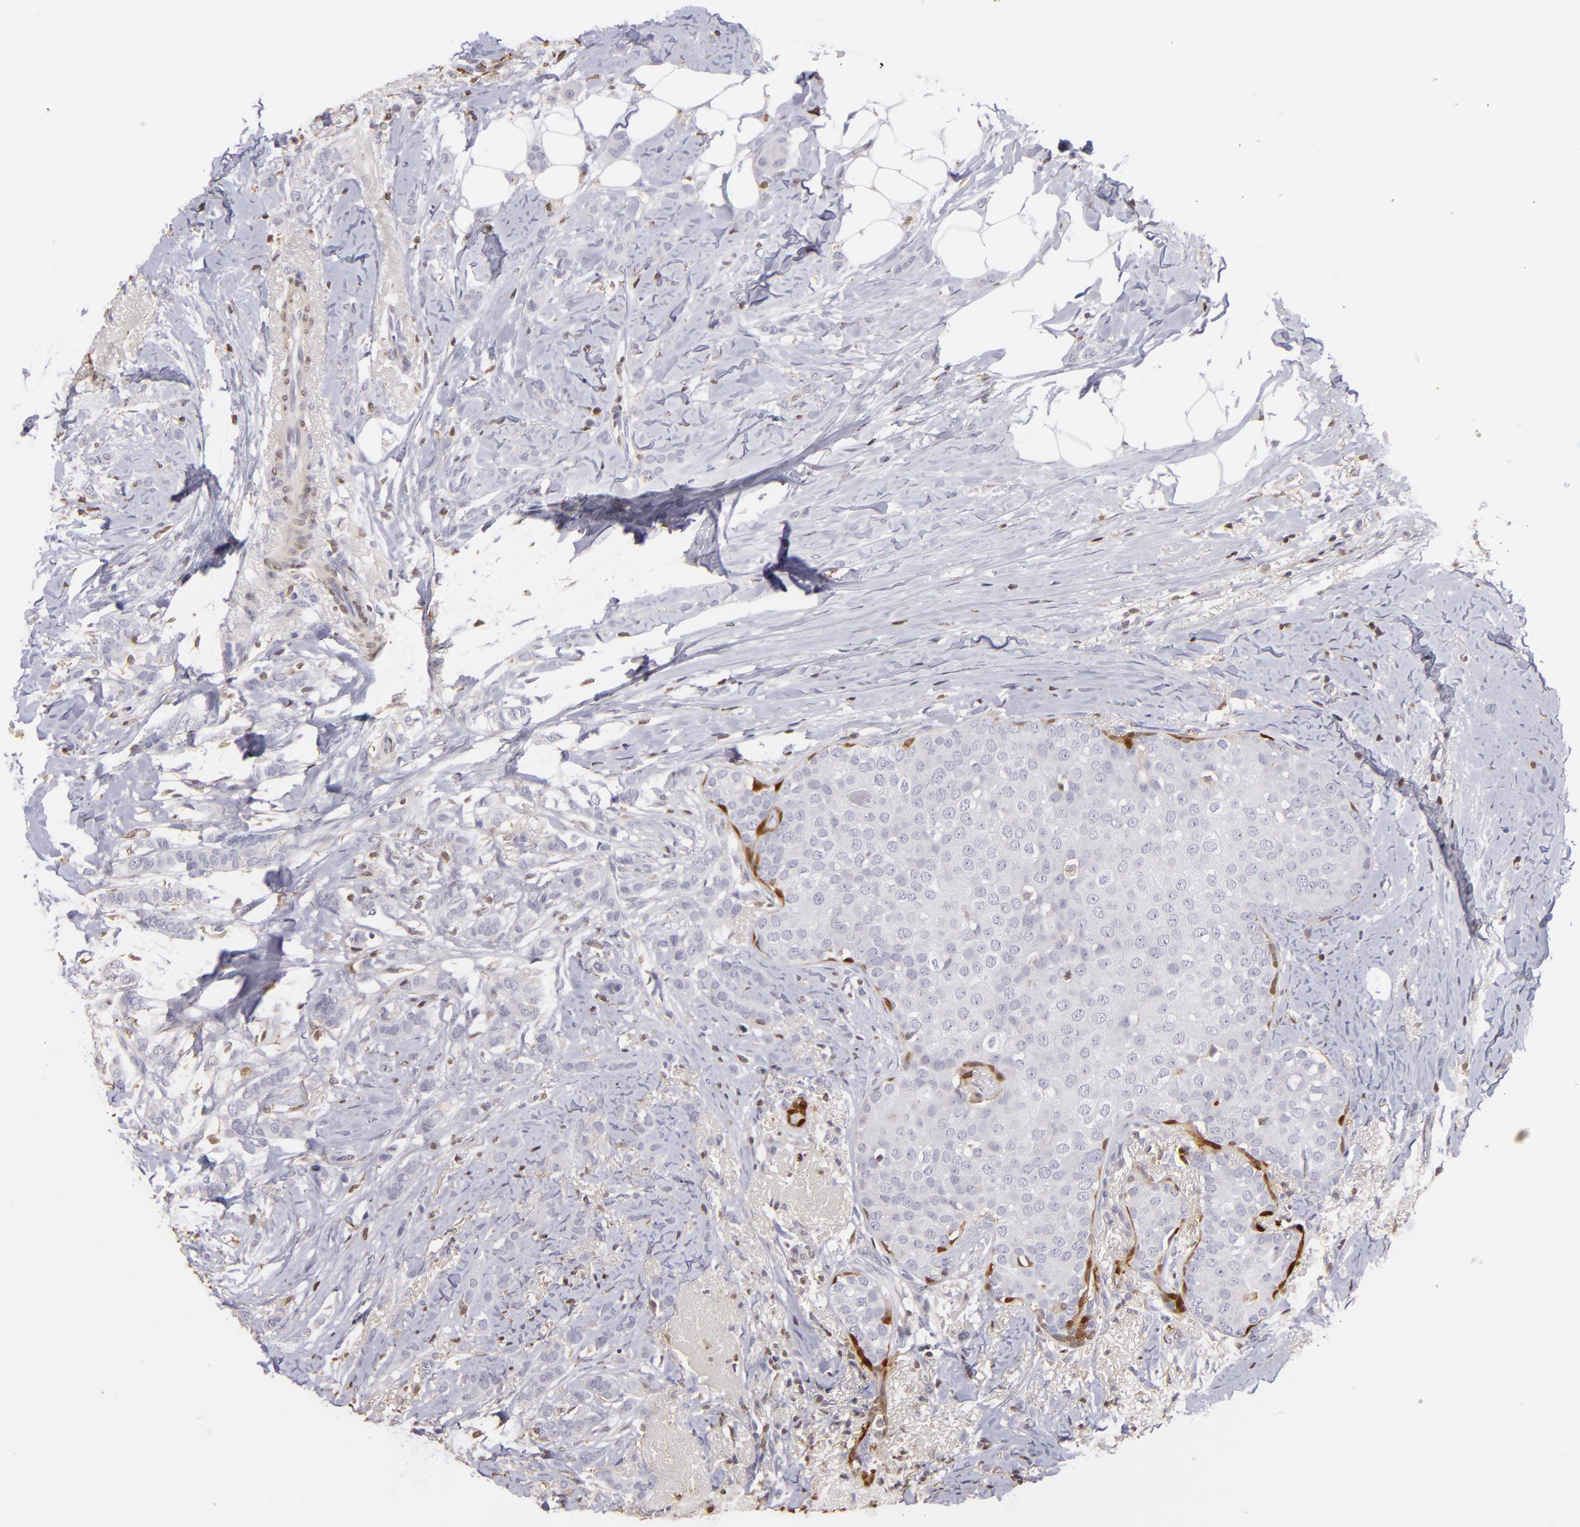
{"staining": {"intensity": "negative", "quantity": "none", "location": "none"}, "tissue": "breast cancer", "cell_type": "Tumor cells", "image_type": "cancer", "snomed": [{"axis": "morphology", "description": "Lobular carcinoma"}, {"axis": "topography", "description": "Breast"}], "caption": "Tumor cells are negative for brown protein staining in breast cancer.", "gene": "S100A2", "patient": {"sex": "female", "age": 55}}